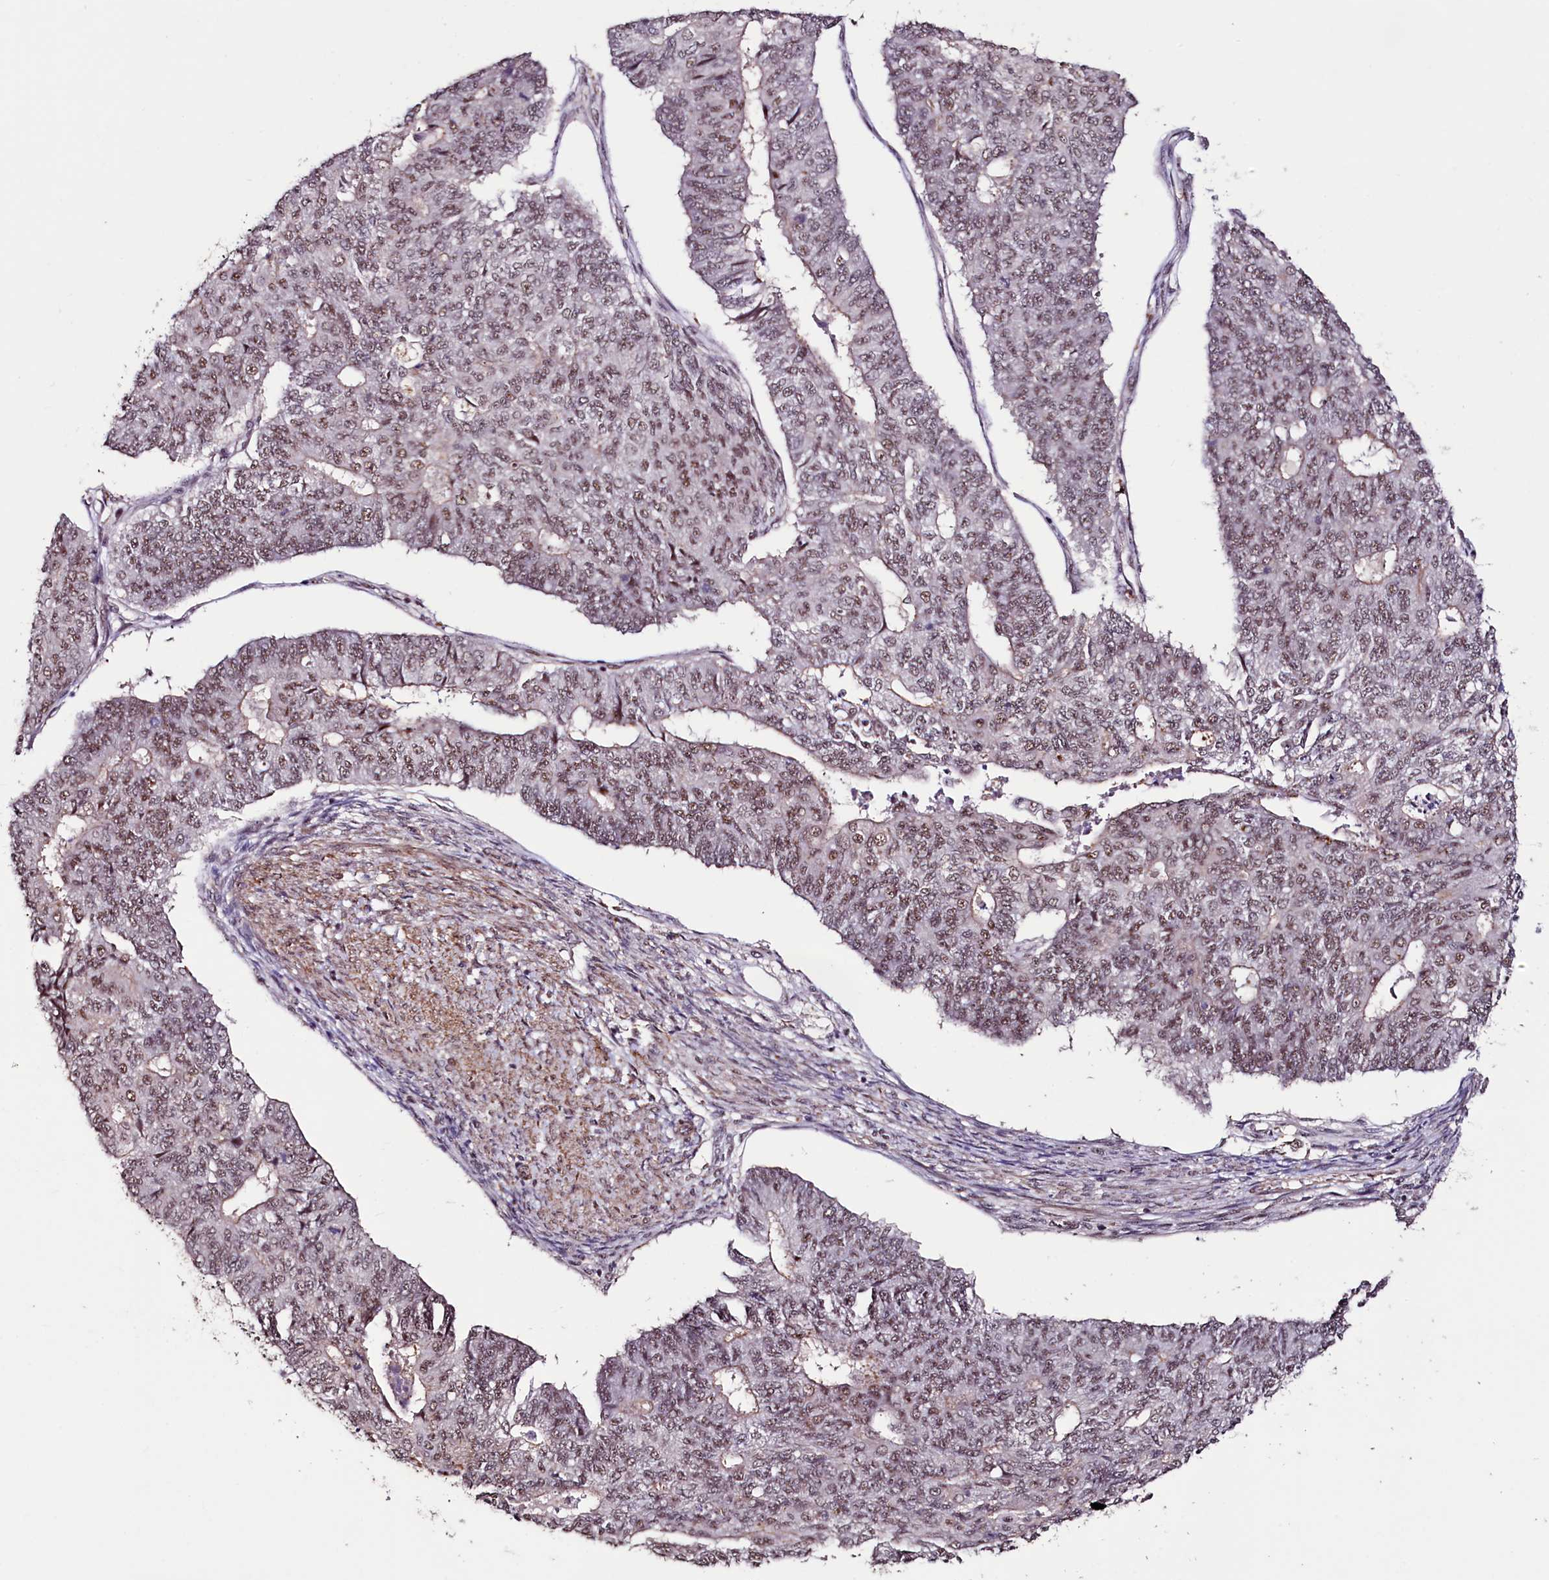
{"staining": {"intensity": "moderate", "quantity": ">75%", "location": "nuclear"}, "tissue": "endometrial cancer", "cell_type": "Tumor cells", "image_type": "cancer", "snomed": [{"axis": "morphology", "description": "Adenocarcinoma, NOS"}, {"axis": "topography", "description": "Endometrium"}], "caption": "Endometrial adenocarcinoma stained for a protein (brown) displays moderate nuclear positive expression in about >75% of tumor cells.", "gene": "SFSWAP", "patient": {"sex": "female", "age": 32}}